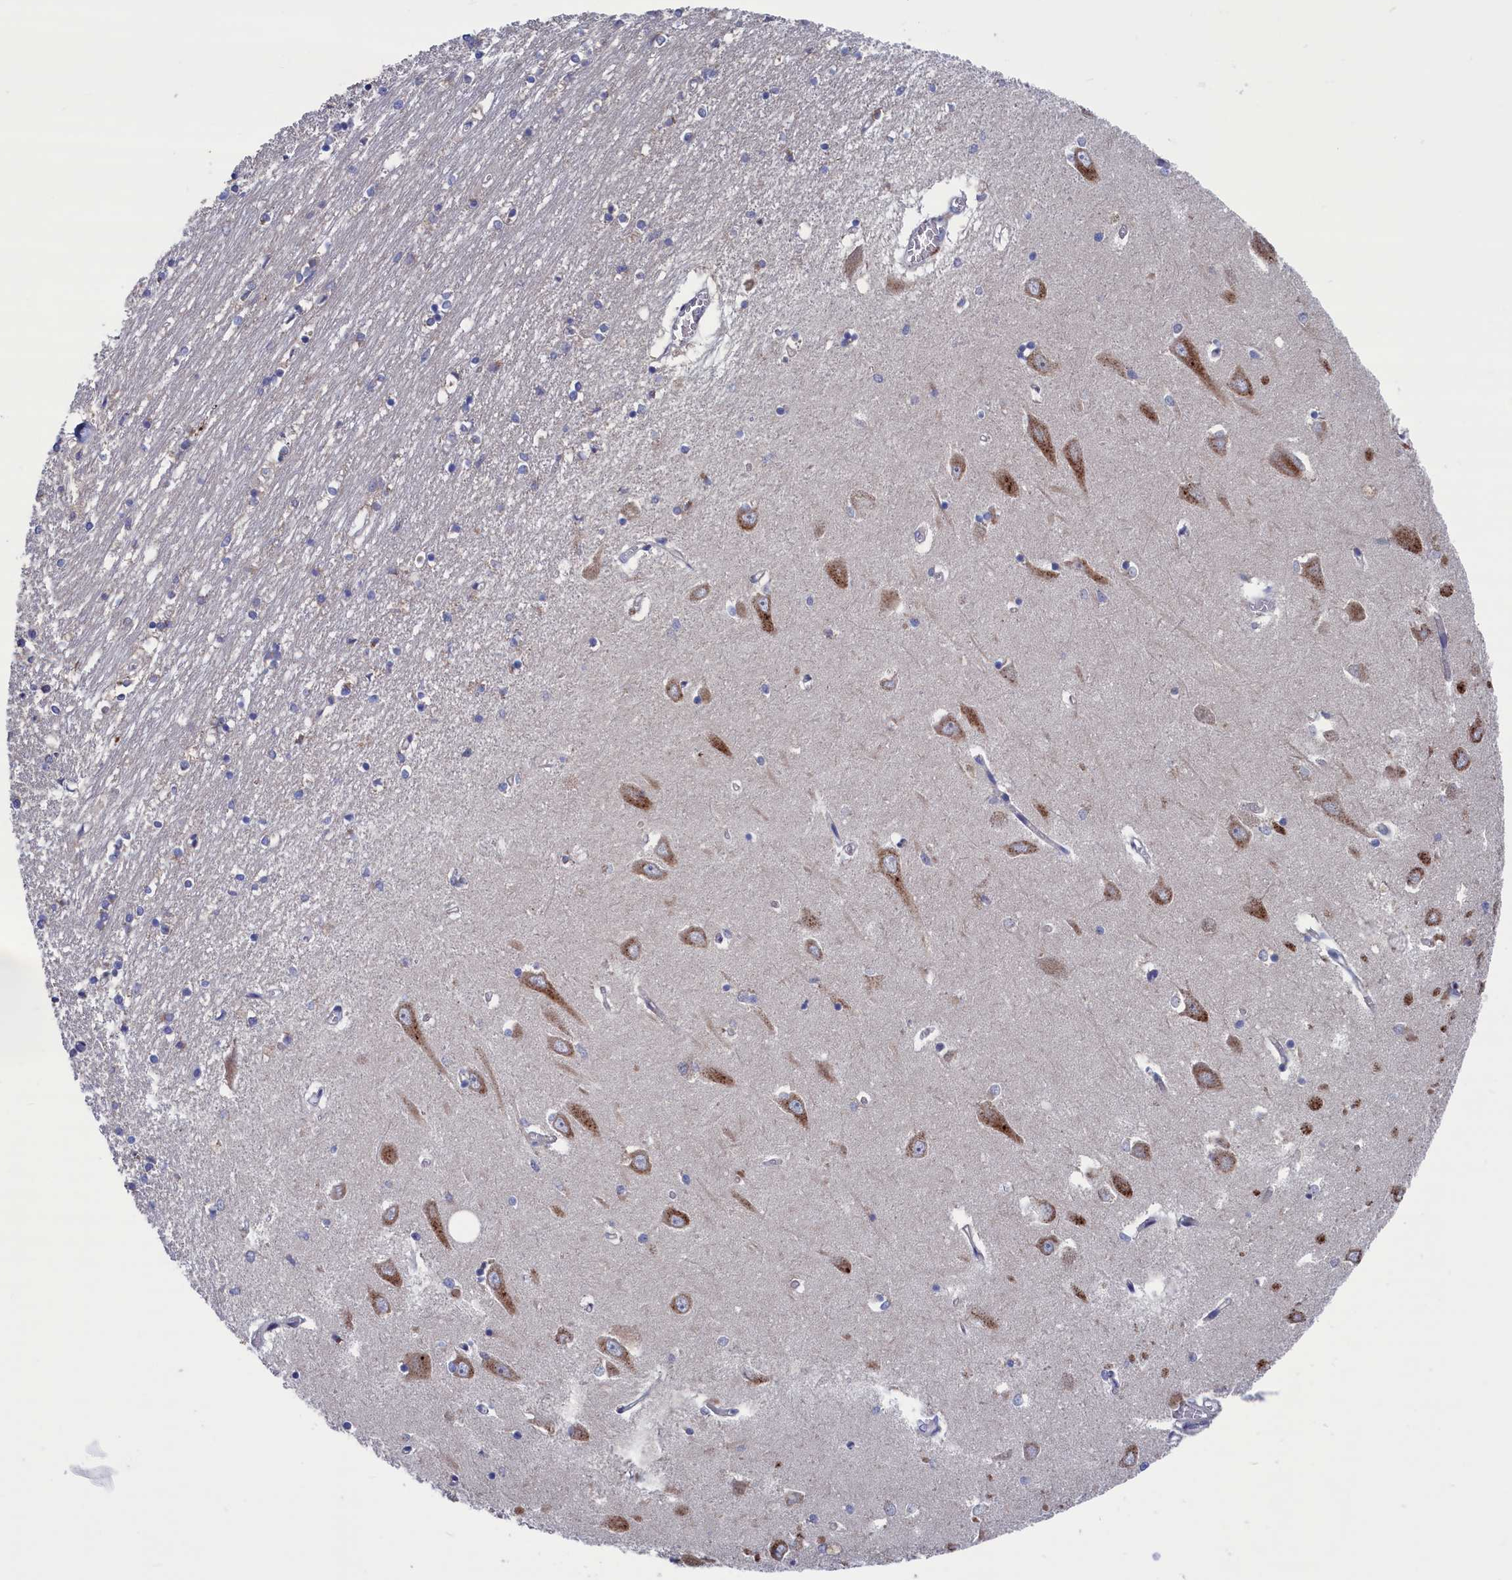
{"staining": {"intensity": "weak", "quantity": "<25%", "location": "cytoplasmic/membranous"}, "tissue": "hippocampus", "cell_type": "Glial cells", "image_type": "normal", "snomed": [{"axis": "morphology", "description": "Normal tissue, NOS"}, {"axis": "topography", "description": "Hippocampus"}], "caption": "Immunohistochemistry micrograph of benign human hippocampus stained for a protein (brown), which exhibits no expression in glial cells.", "gene": "SPATA13", "patient": {"sex": "male", "age": 70}}